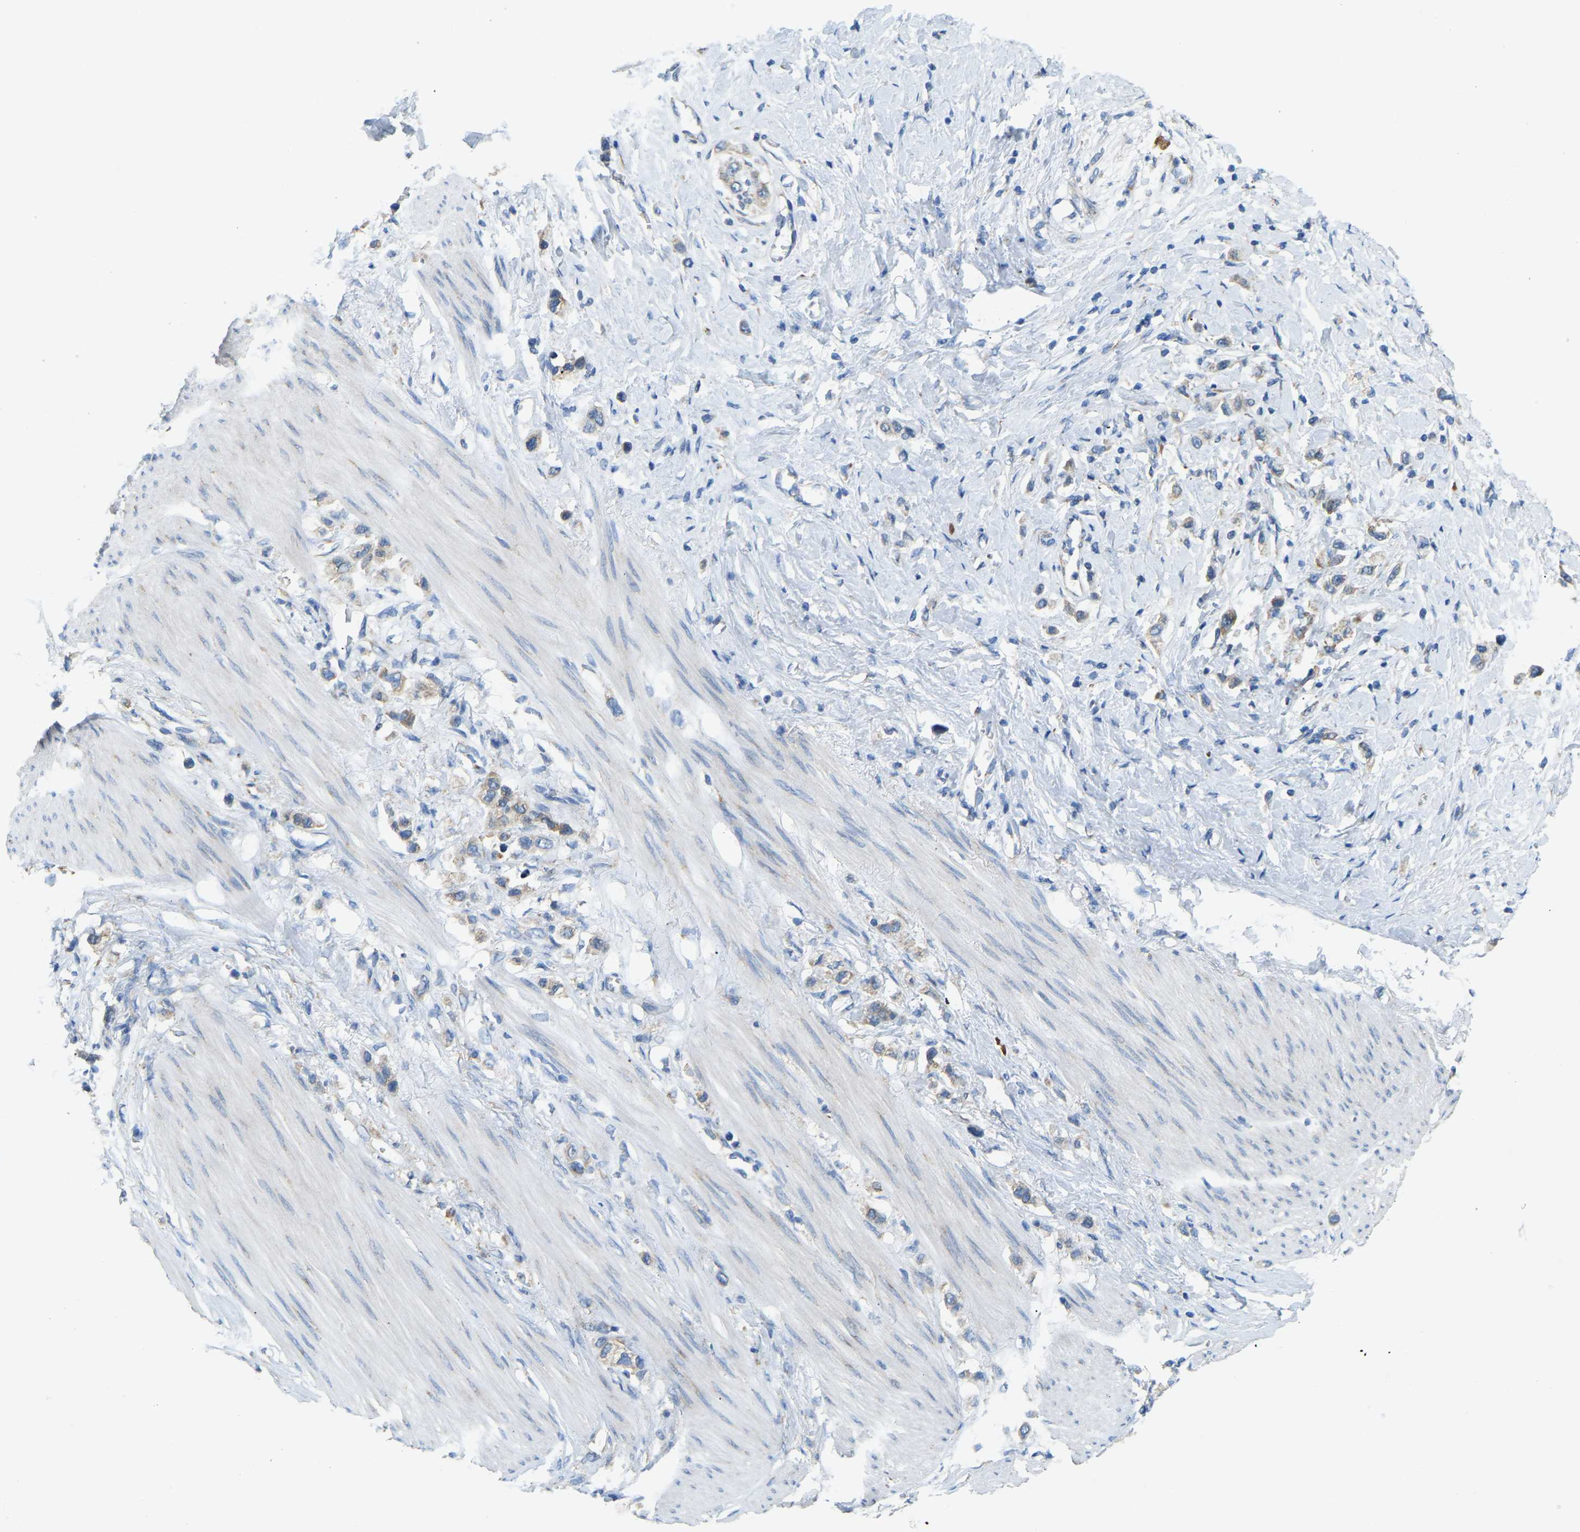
{"staining": {"intensity": "weak", "quantity": "25%-75%", "location": "cytoplasmic/membranous"}, "tissue": "stomach cancer", "cell_type": "Tumor cells", "image_type": "cancer", "snomed": [{"axis": "morphology", "description": "Adenocarcinoma, NOS"}, {"axis": "topography", "description": "Stomach"}], "caption": "Immunohistochemistry (IHC) micrograph of neoplastic tissue: human stomach cancer stained using immunohistochemistry (IHC) exhibits low levels of weak protein expression localized specifically in the cytoplasmic/membranous of tumor cells, appearing as a cytoplasmic/membranous brown color.", "gene": "SND1", "patient": {"sex": "female", "age": 65}}